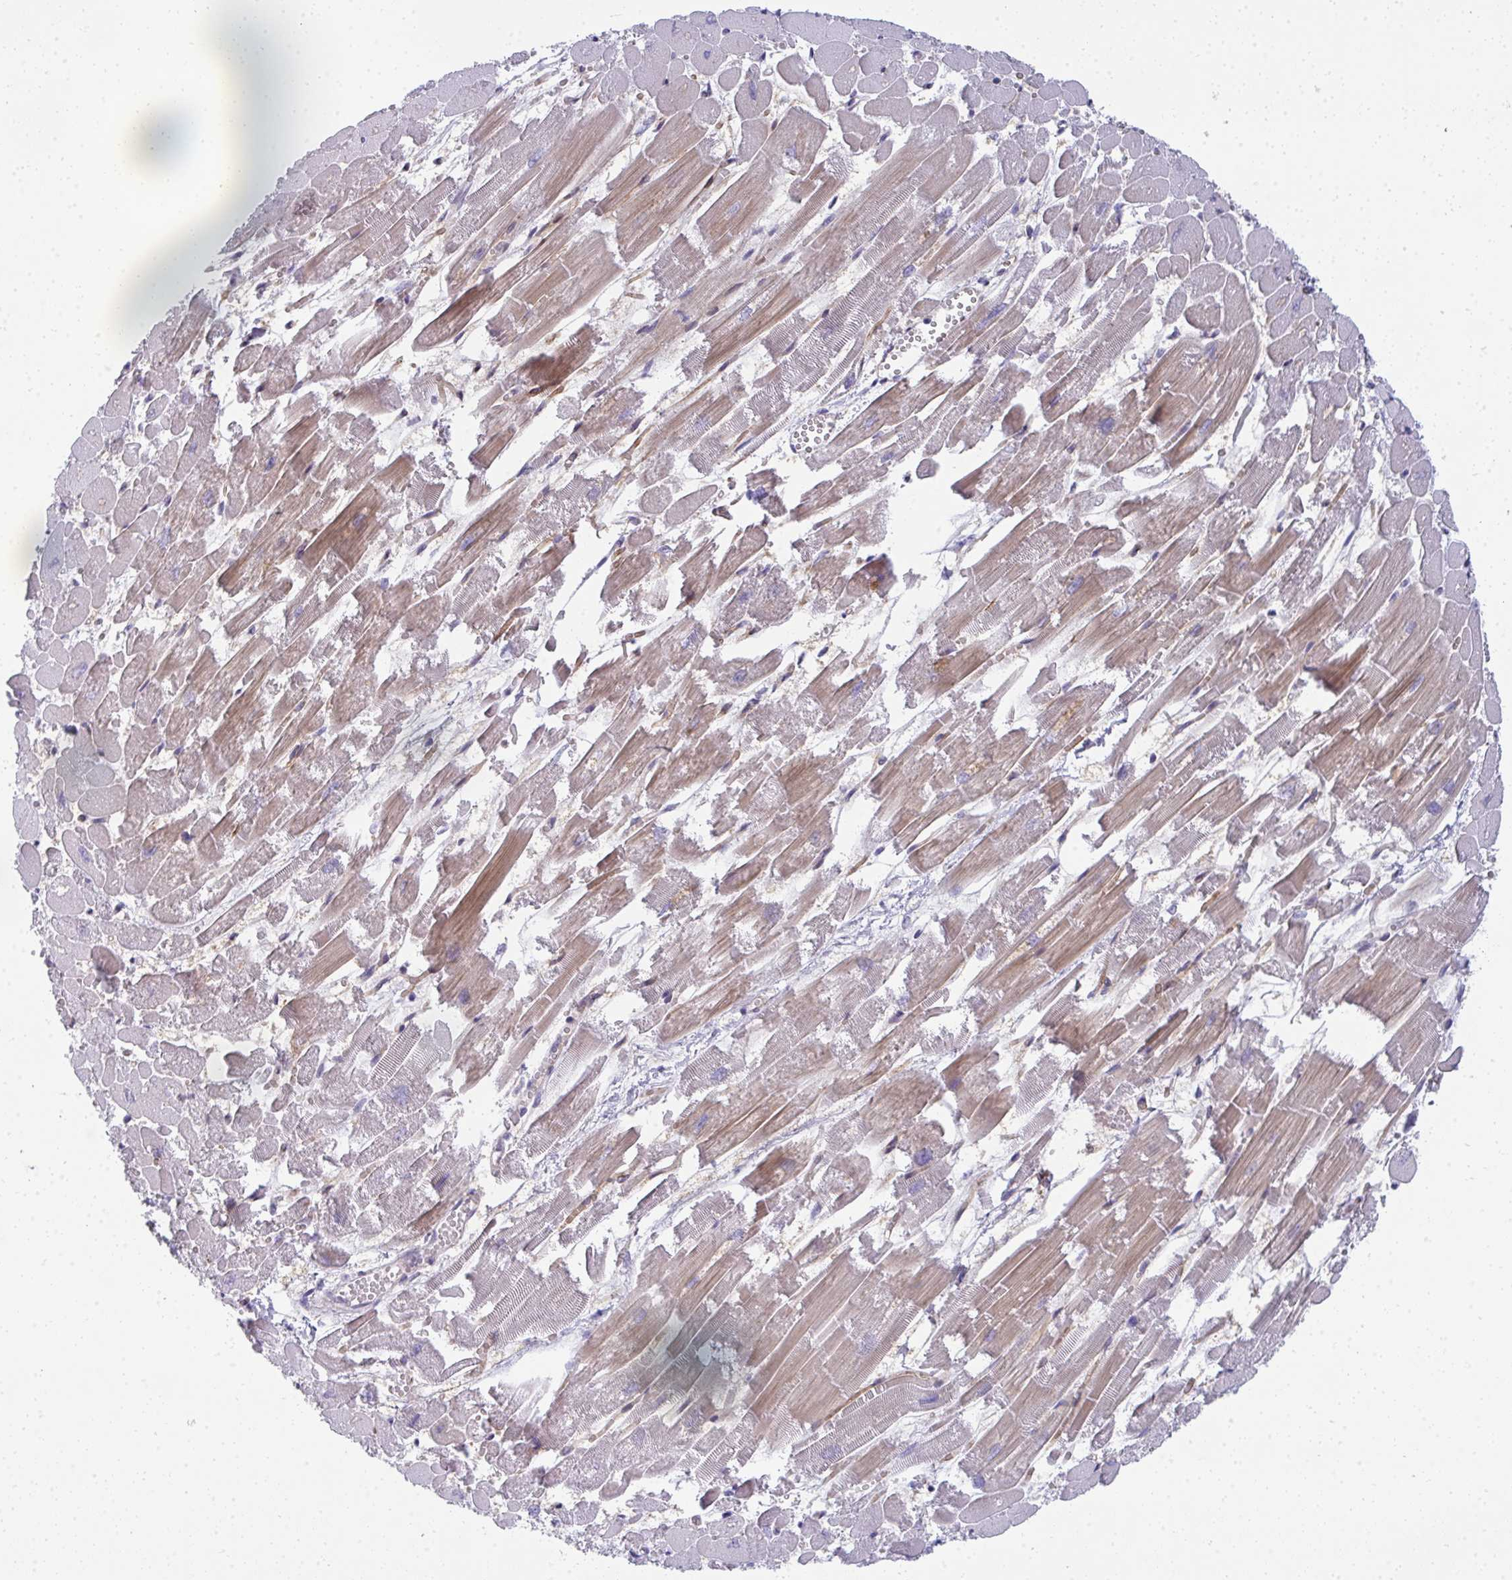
{"staining": {"intensity": "weak", "quantity": ">75%", "location": "cytoplasmic/membranous"}, "tissue": "heart muscle", "cell_type": "Cardiomyocytes", "image_type": "normal", "snomed": [{"axis": "morphology", "description": "Normal tissue, NOS"}, {"axis": "topography", "description": "Heart"}], "caption": "Protein positivity by immunohistochemistry exhibits weak cytoplasmic/membranous staining in about >75% of cardiomyocytes in unremarkable heart muscle. Immunohistochemistry (ihc) stains the protein of interest in brown and the nuclei are stained blue.", "gene": "TMEM82", "patient": {"sex": "female", "age": 52}}